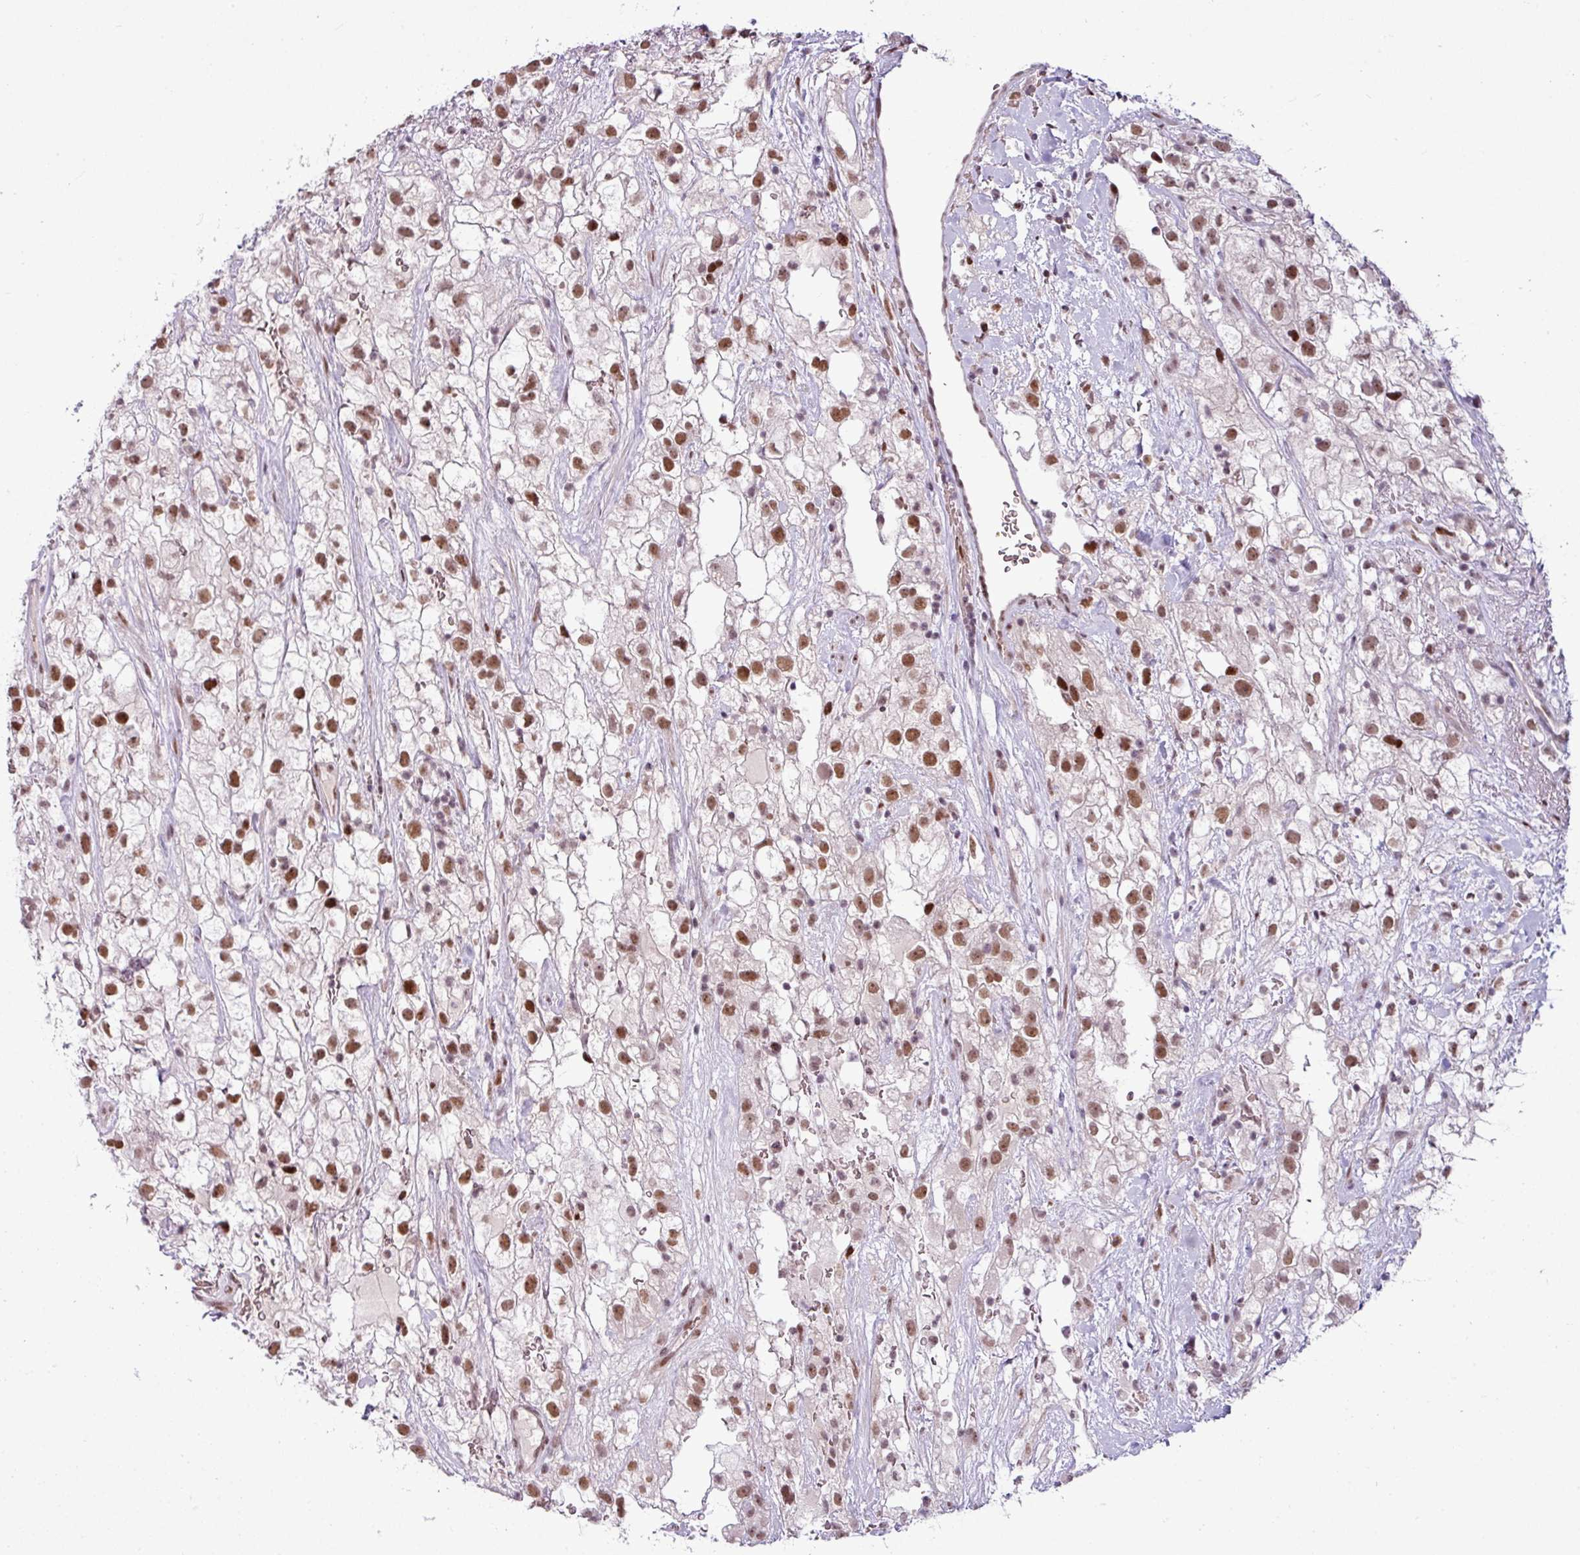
{"staining": {"intensity": "moderate", "quantity": ">75%", "location": "nuclear"}, "tissue": "renal cancer", "cell_type": "Tumor cells", "image_type": "cancer", "snomed": [{"axis": "morphology", "description": "Adenocarcinoma, NOS"}, {"axis": "topography", "description": "Kidney"}], "caption": "Renal cancer (adenocarcinoma) stained with a brown dye shows moderate nuclear positive positivity in approximately >75% of tumor cells.", "gene": "PRDM5", "patient": {"sex": "male", "age": 59}}